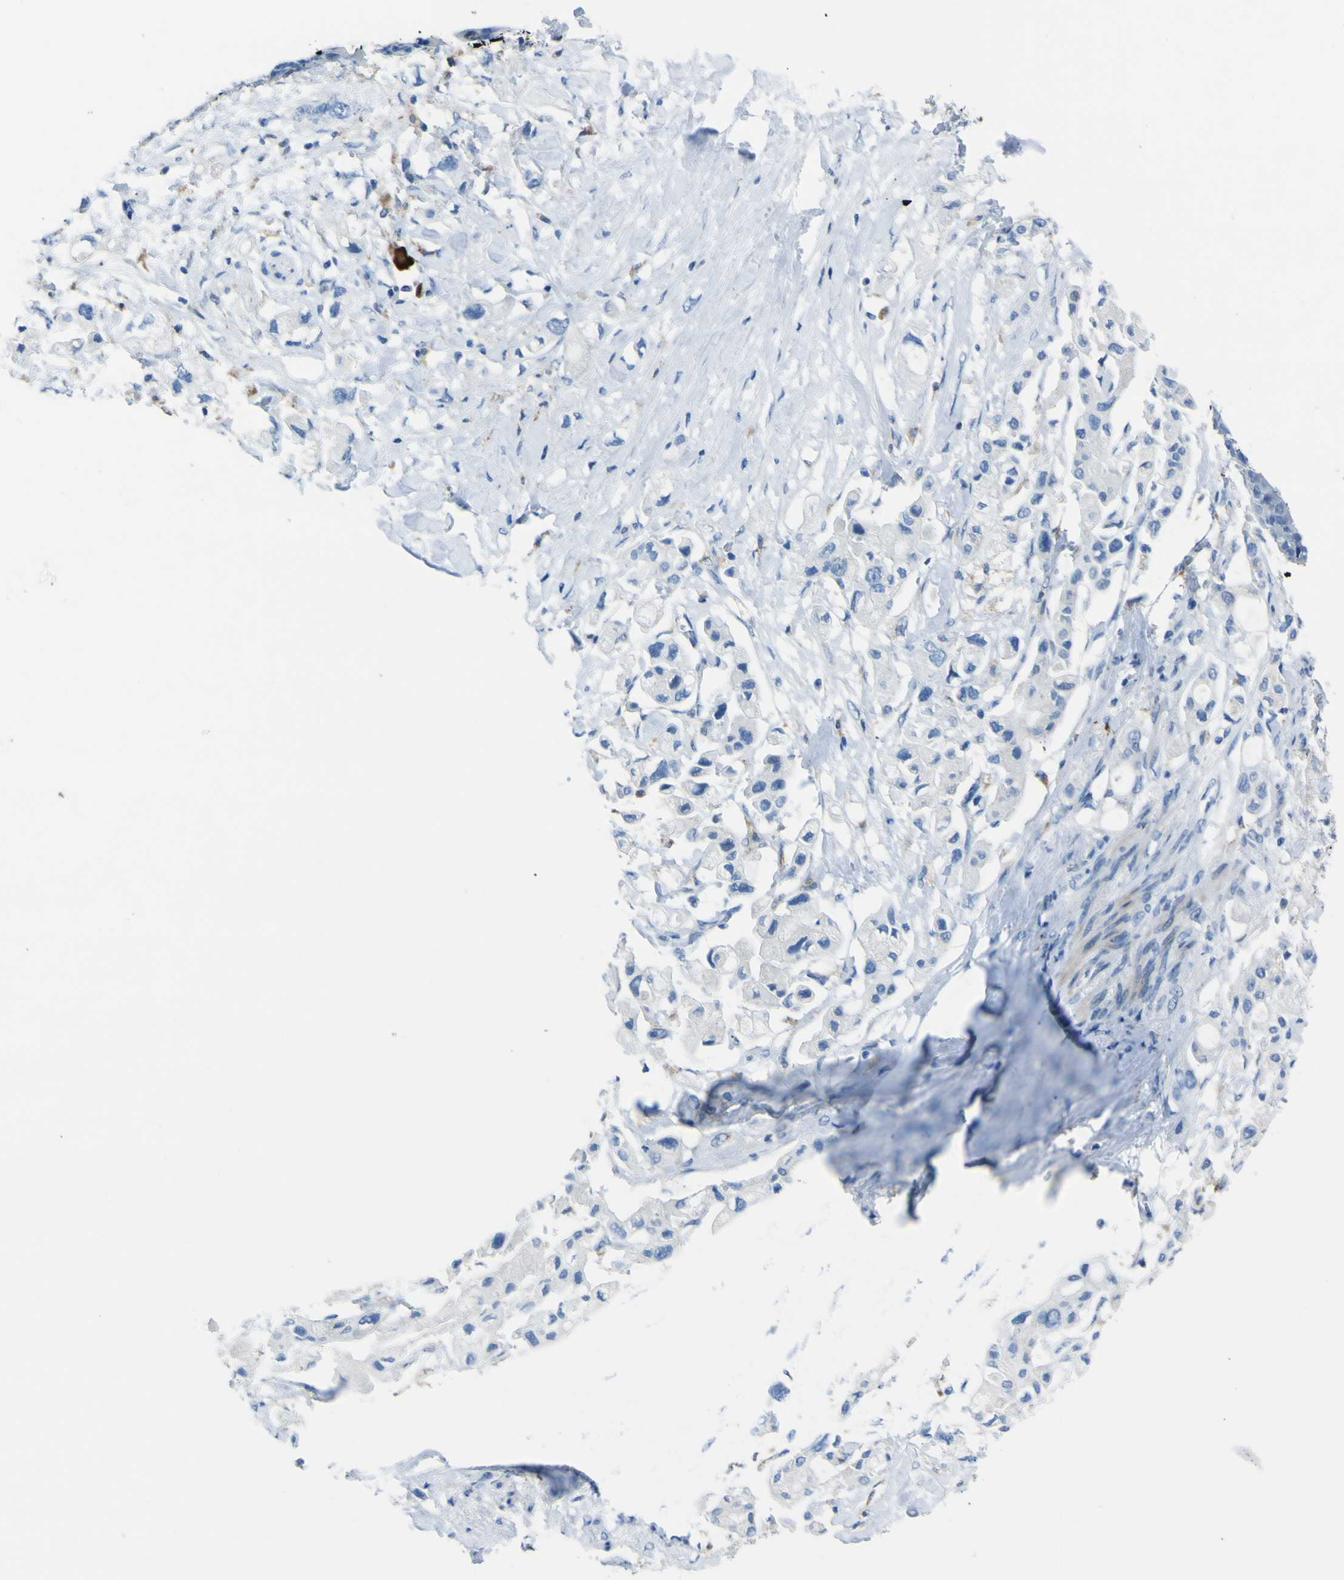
{"staining": {"intensity": "weak", "quantity": "<25%", "location": "cytoplasmic/membranous"}, "tissue": "pancreatic cancer", "cell_type": "Tumor cells", "image_type": "cancer", "snomed": [{"axis": "morphology", "description": "Adenocarcinoma, NOS"}, {"axis": "topography", "description": "Pancreas"}], "caption": "This is a photomicrograph of immunohistochemistry (IHC) staining of pancreatic cancer, which shows no staining in tumor cells. (Immunohistochemistry (ihc), brightfield microscopy, high magnification).", "gene": "ACSL1", "patient": {"sex": "female", "age": 56}}